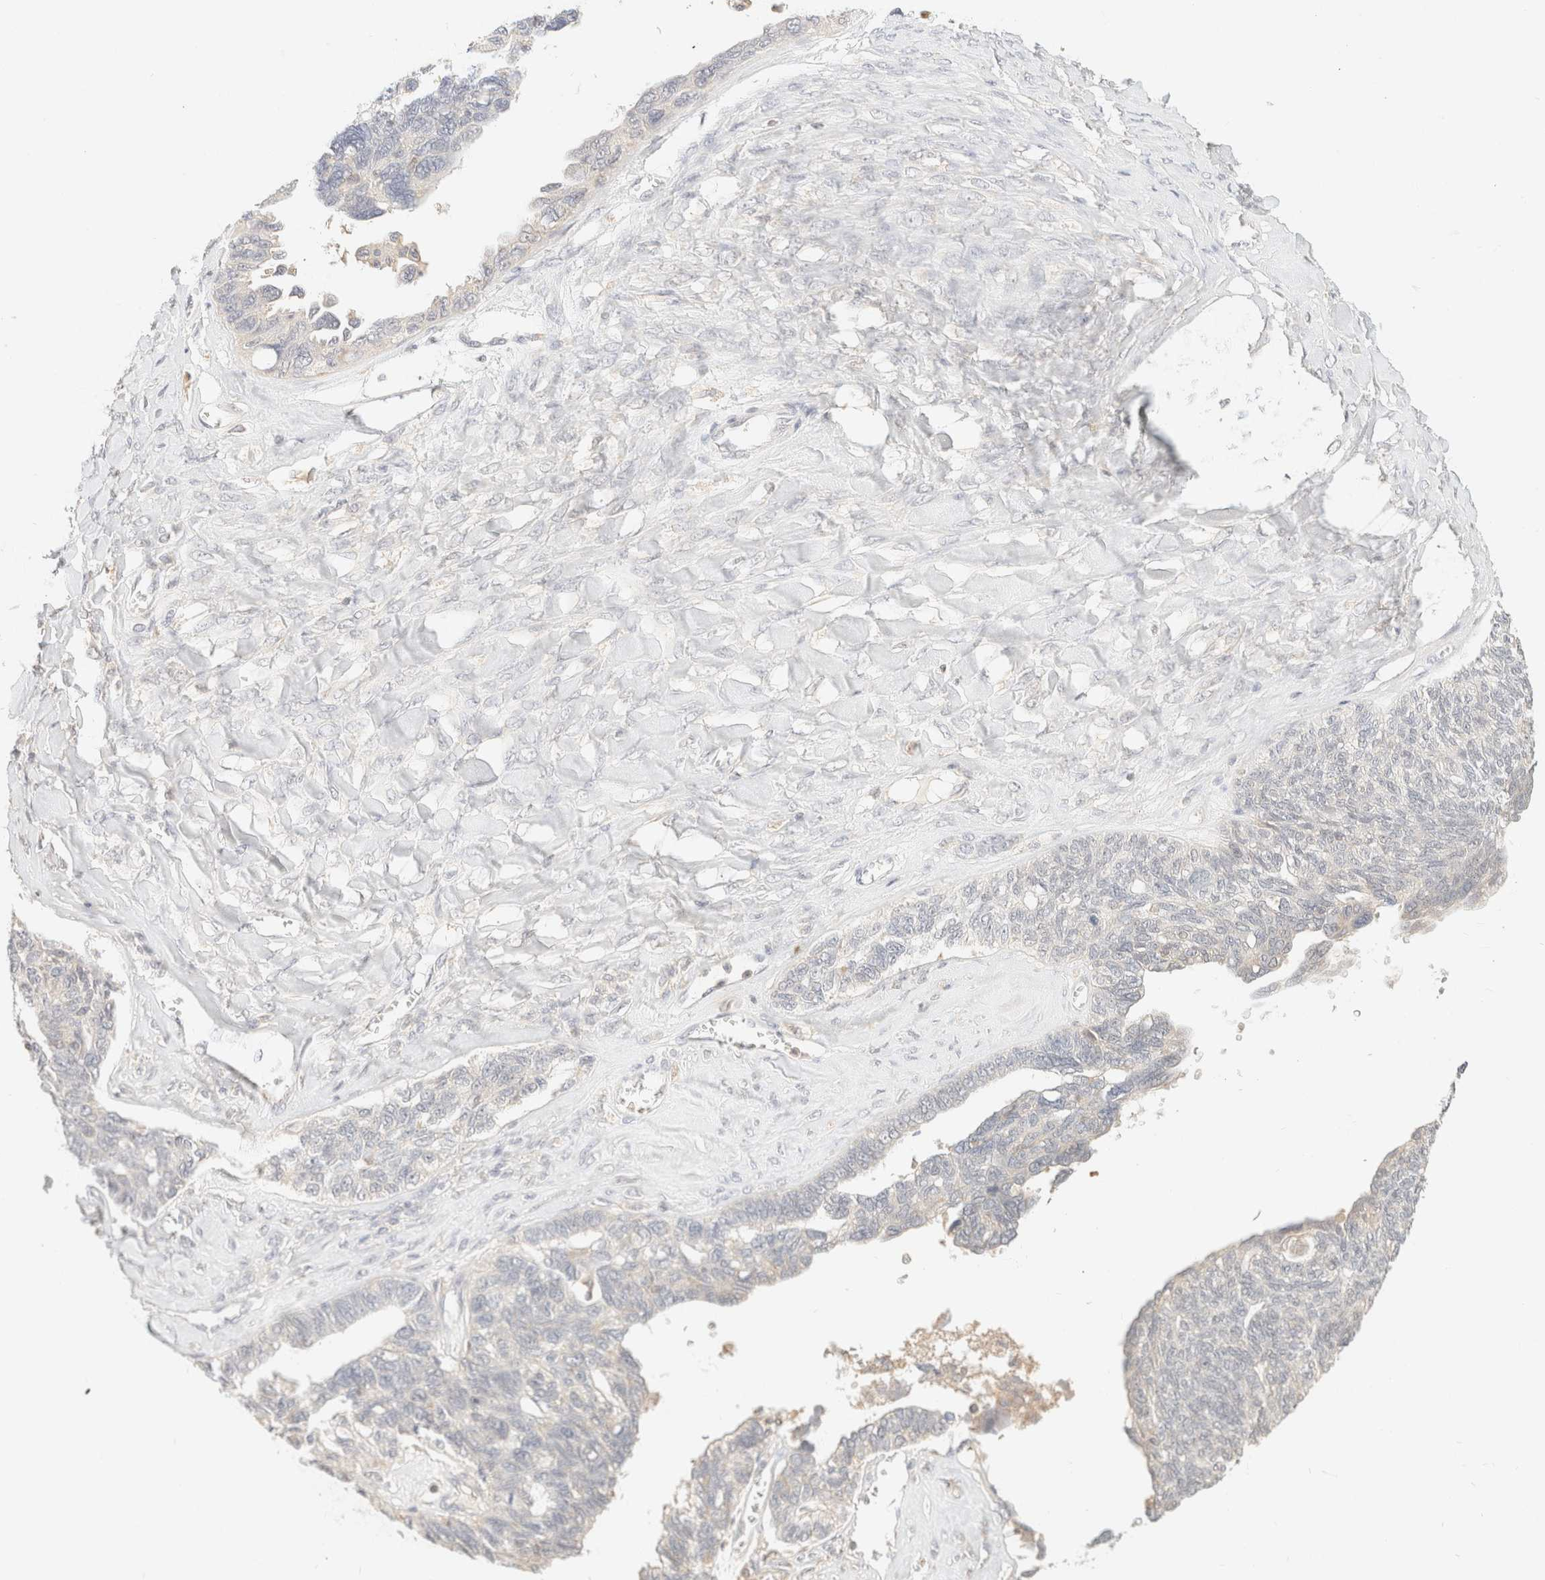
{"staining": {"intensity": "negative", "quantity": "none", "location": "none"}, "tissue": "ovarian cancer", "cell_type": "Tumor cells", "image_type": "cancer", "snomed": [{"axis": "morphology", "description": "Cystadenocarcinoma, serous, NOS"}, {"axis": "topography", "description": "Ovary"}], "caption": "High power microscopy micrograph of an immunohistochemistry (IHC) micrograph of ovarian cancer (serous cystadenocarcinoma), revealing no significant positivity in tumor cells.", "gene": "TIMD4", "patient": {"sex": "female", "age": 79}}